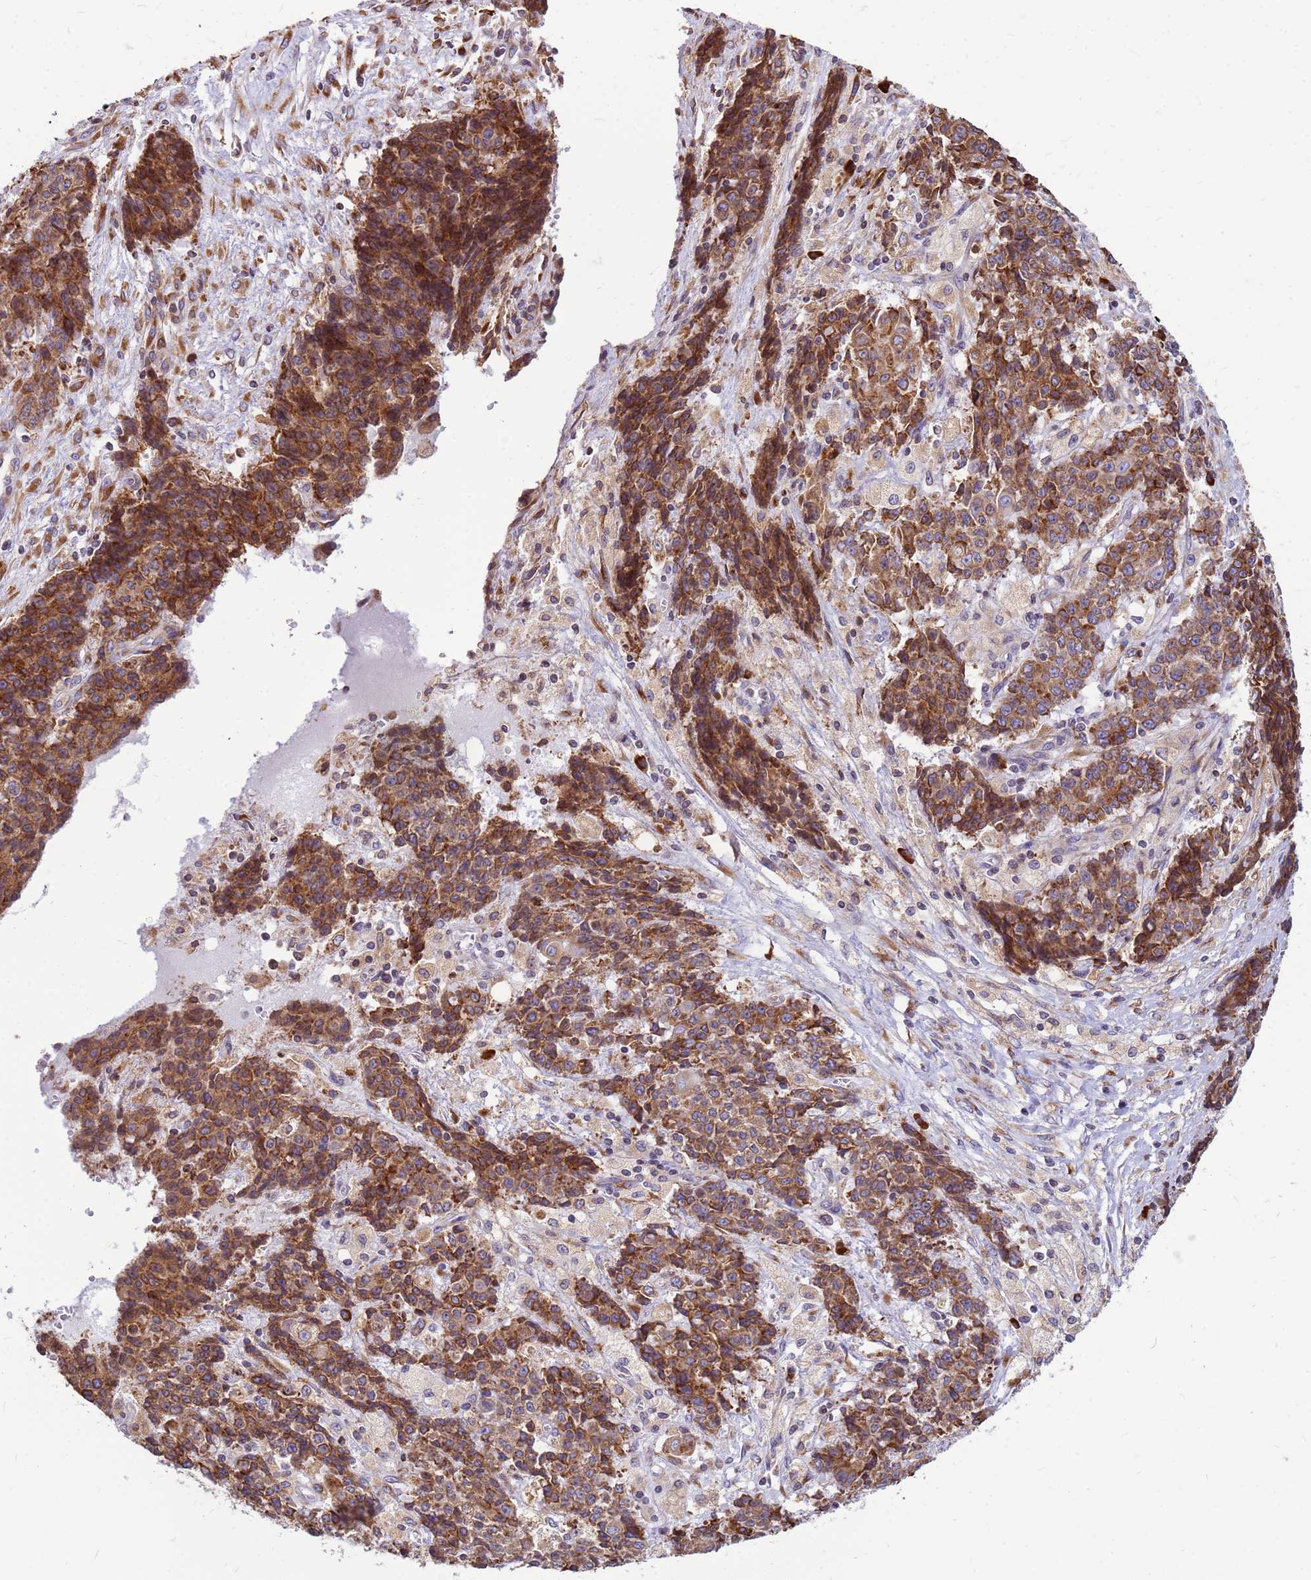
{"staining": {"intensity": "moderate", "quantity": ">75%", "location": "cytoplasmic/membranous"}, "tissue": "ovarian cancer", "cell_type": "Tumor cells", "image_type": "cancer", "snomed": [{"axis": "morphology", "description": "Carcinoma, endometroid"}, {"axis": "topography", "description": "Ovary"}], "caption": "Human ovarian cancer stained for a protein (brown) demonstrates moderate cytoplasmic/membranous positive staining in approximately >75% of tumor cells.", "gene": "SSR4", "patient": {"sex": "female", "age": 42}}